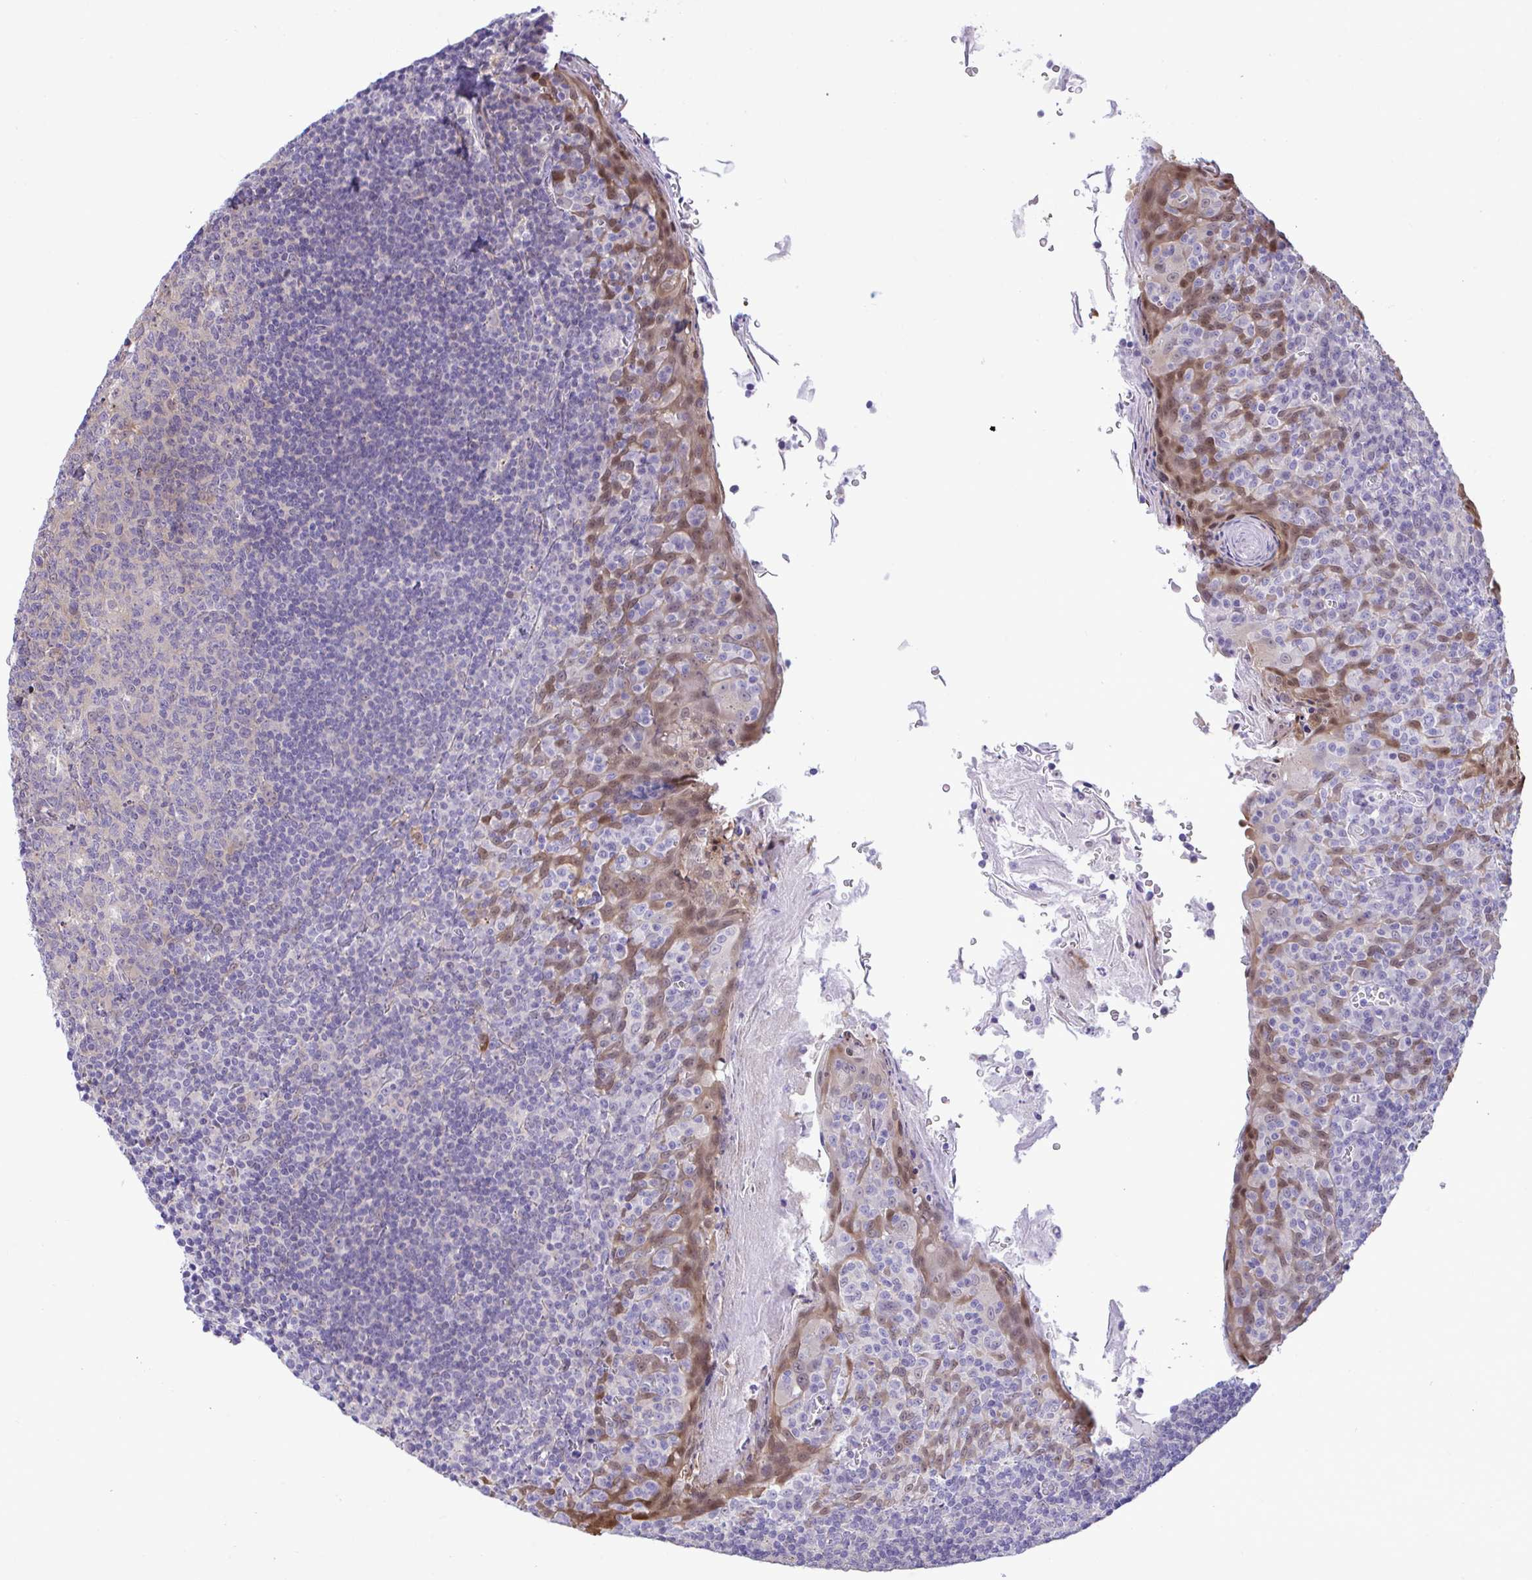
{"staining": {"intensity": "negative", "quantity": "none", "location": "none"}, "tissue": "tonsil", "cell_type": "Germinal center cells", "image_type": "normal", "snomed": [{"axis": "morphology", "description": "Normal tissue, NOS"}, {"axis": "topography", "description": "Tonsil"}], "caption": "A photomicrograph of tonsil stained for a protein exhibits no brown staining in germinal center cells. Nuclei are stained in blue.", "gene": "ZNF485", "patient": {"sex": "male", "age": 27}}